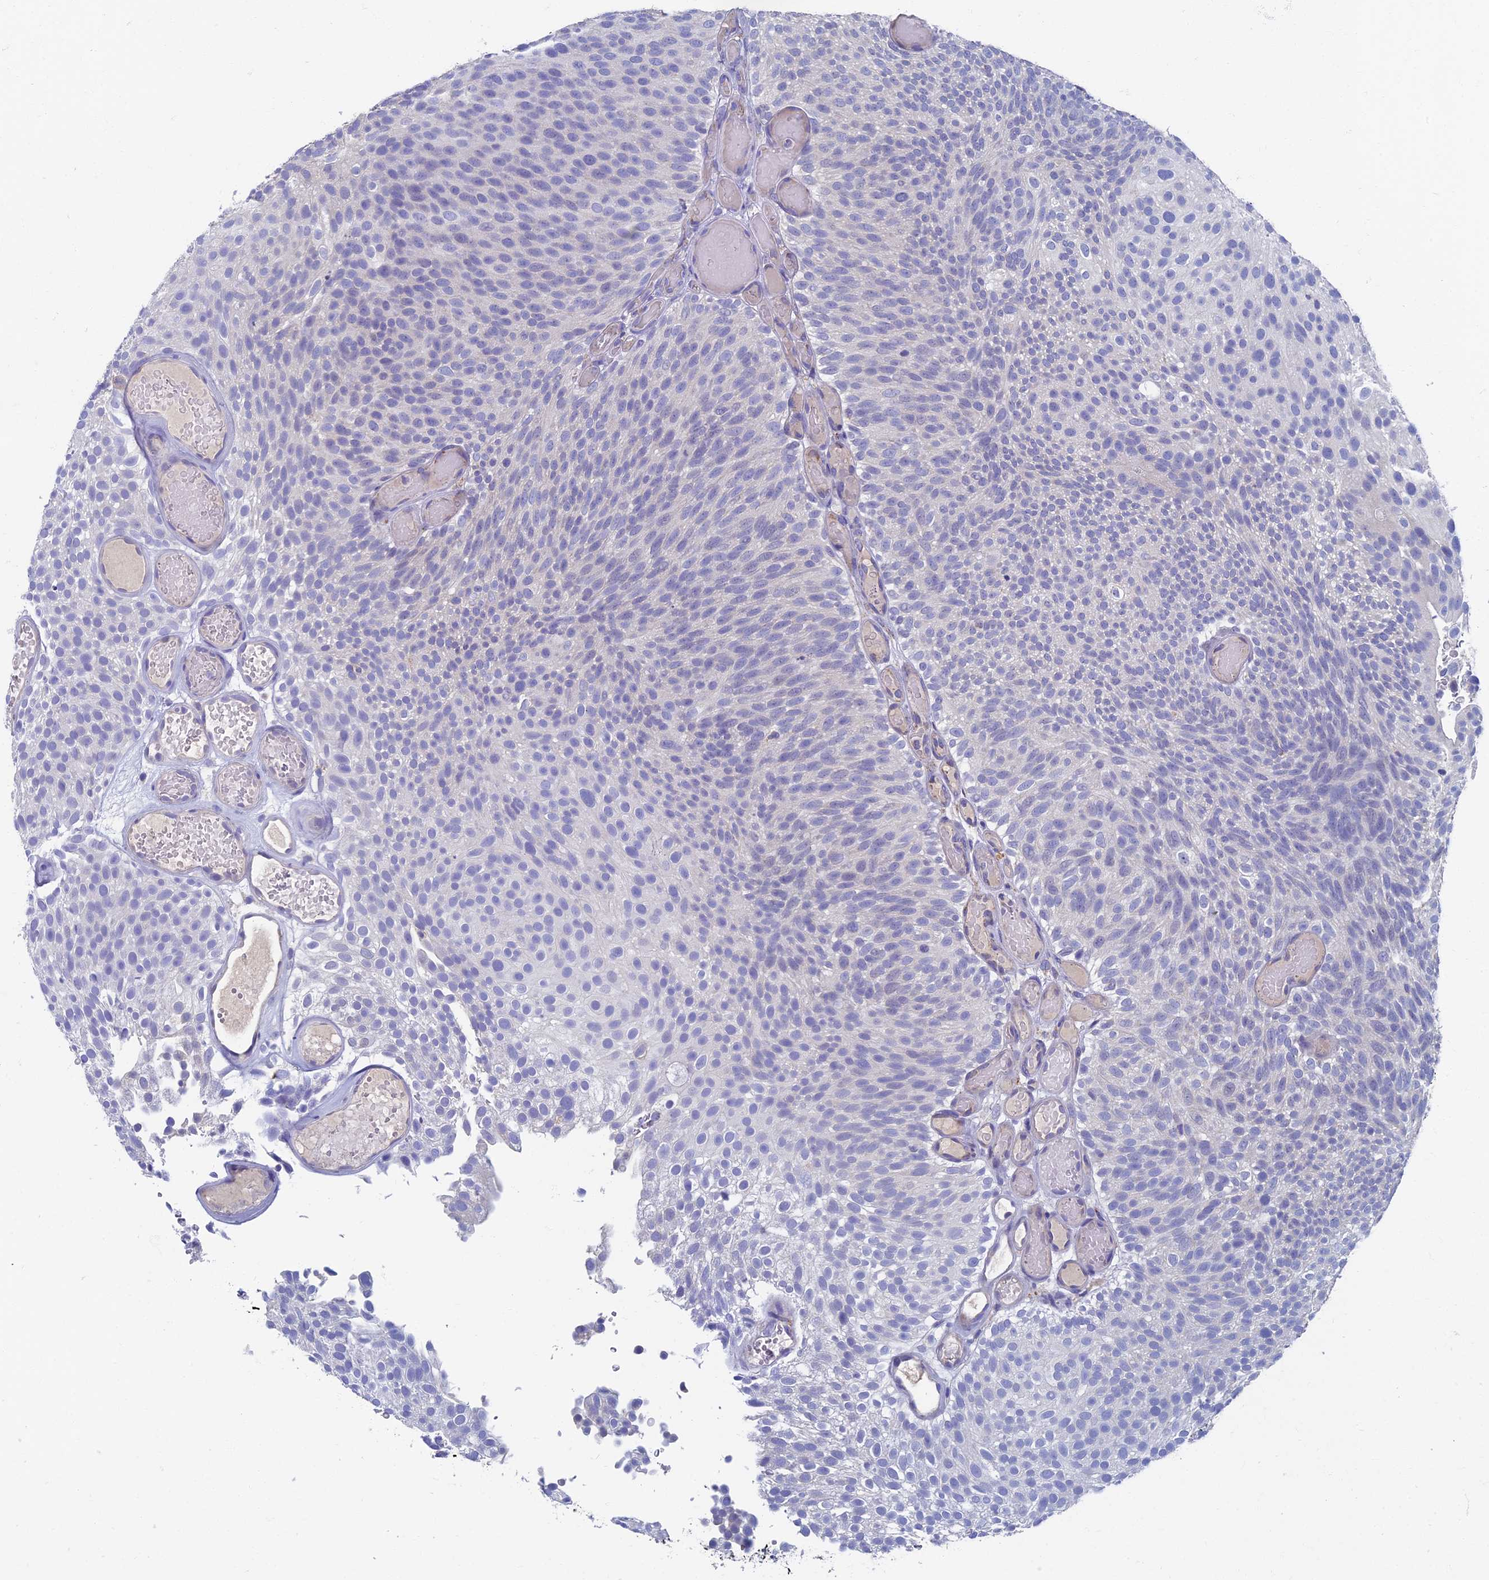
{"staining": {"intensity": "negative", "quantity": "none", "location": "none"}, "tissue": "urothelial cancer", "cell_type": "Tumor cells", "image_type": "cancer", "snomed": [{"axis": "morphology", "description": "Urothelial carcinoma, Low grade"}, {"axis": "topography", "description": "Urinary bladder"}], "caption": "IHC image of low-grade urothelial carcinoma stained for a protein (brown), which displays no staining in tumor cells.", "gene": "OAT", "patient": {"sex": "male", "age": 78}}